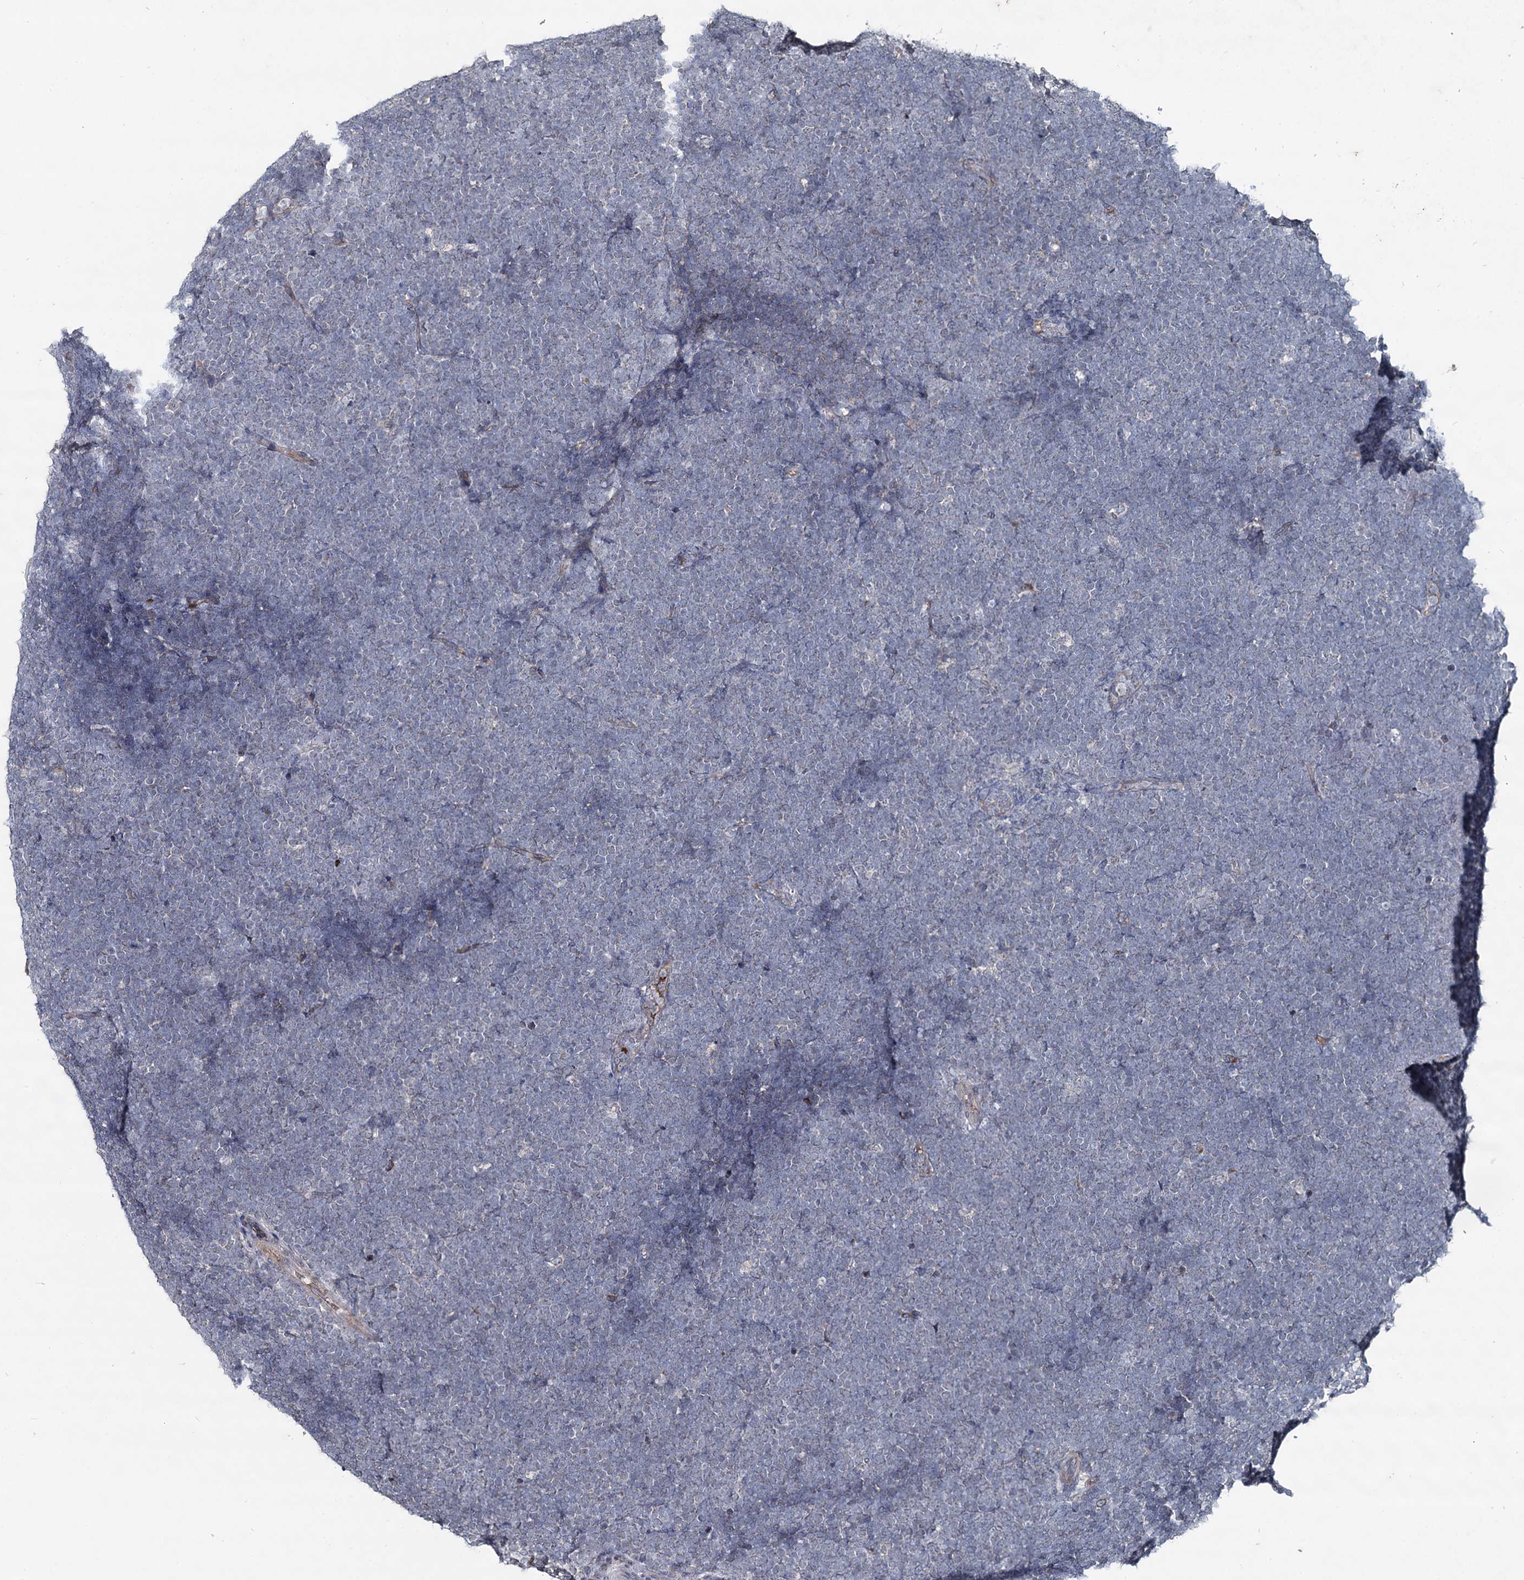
{"staining": {"intensity": "negative", "quantity": "none", "location": "none"}, "tissue": "lymphoma", "cell_type": "Tumor cells", "image_type": "cancer", "snomed": [{"axis": "morphology", "description": "Malignant lymphoma, non-Hodgkin's type, High grade"}, {"axis": "topography", "description": "Lymph node"}], "caption": "This histopathology image is of high-grade malignant lymphoma, non-Hodgkin's type stained with IHC to label a protein in brown with the nuclei are counter-stained blue. There is no positivity in tumor cells.", "gene": "RNF6", "patient": {"sex": "male", "age": 13}}